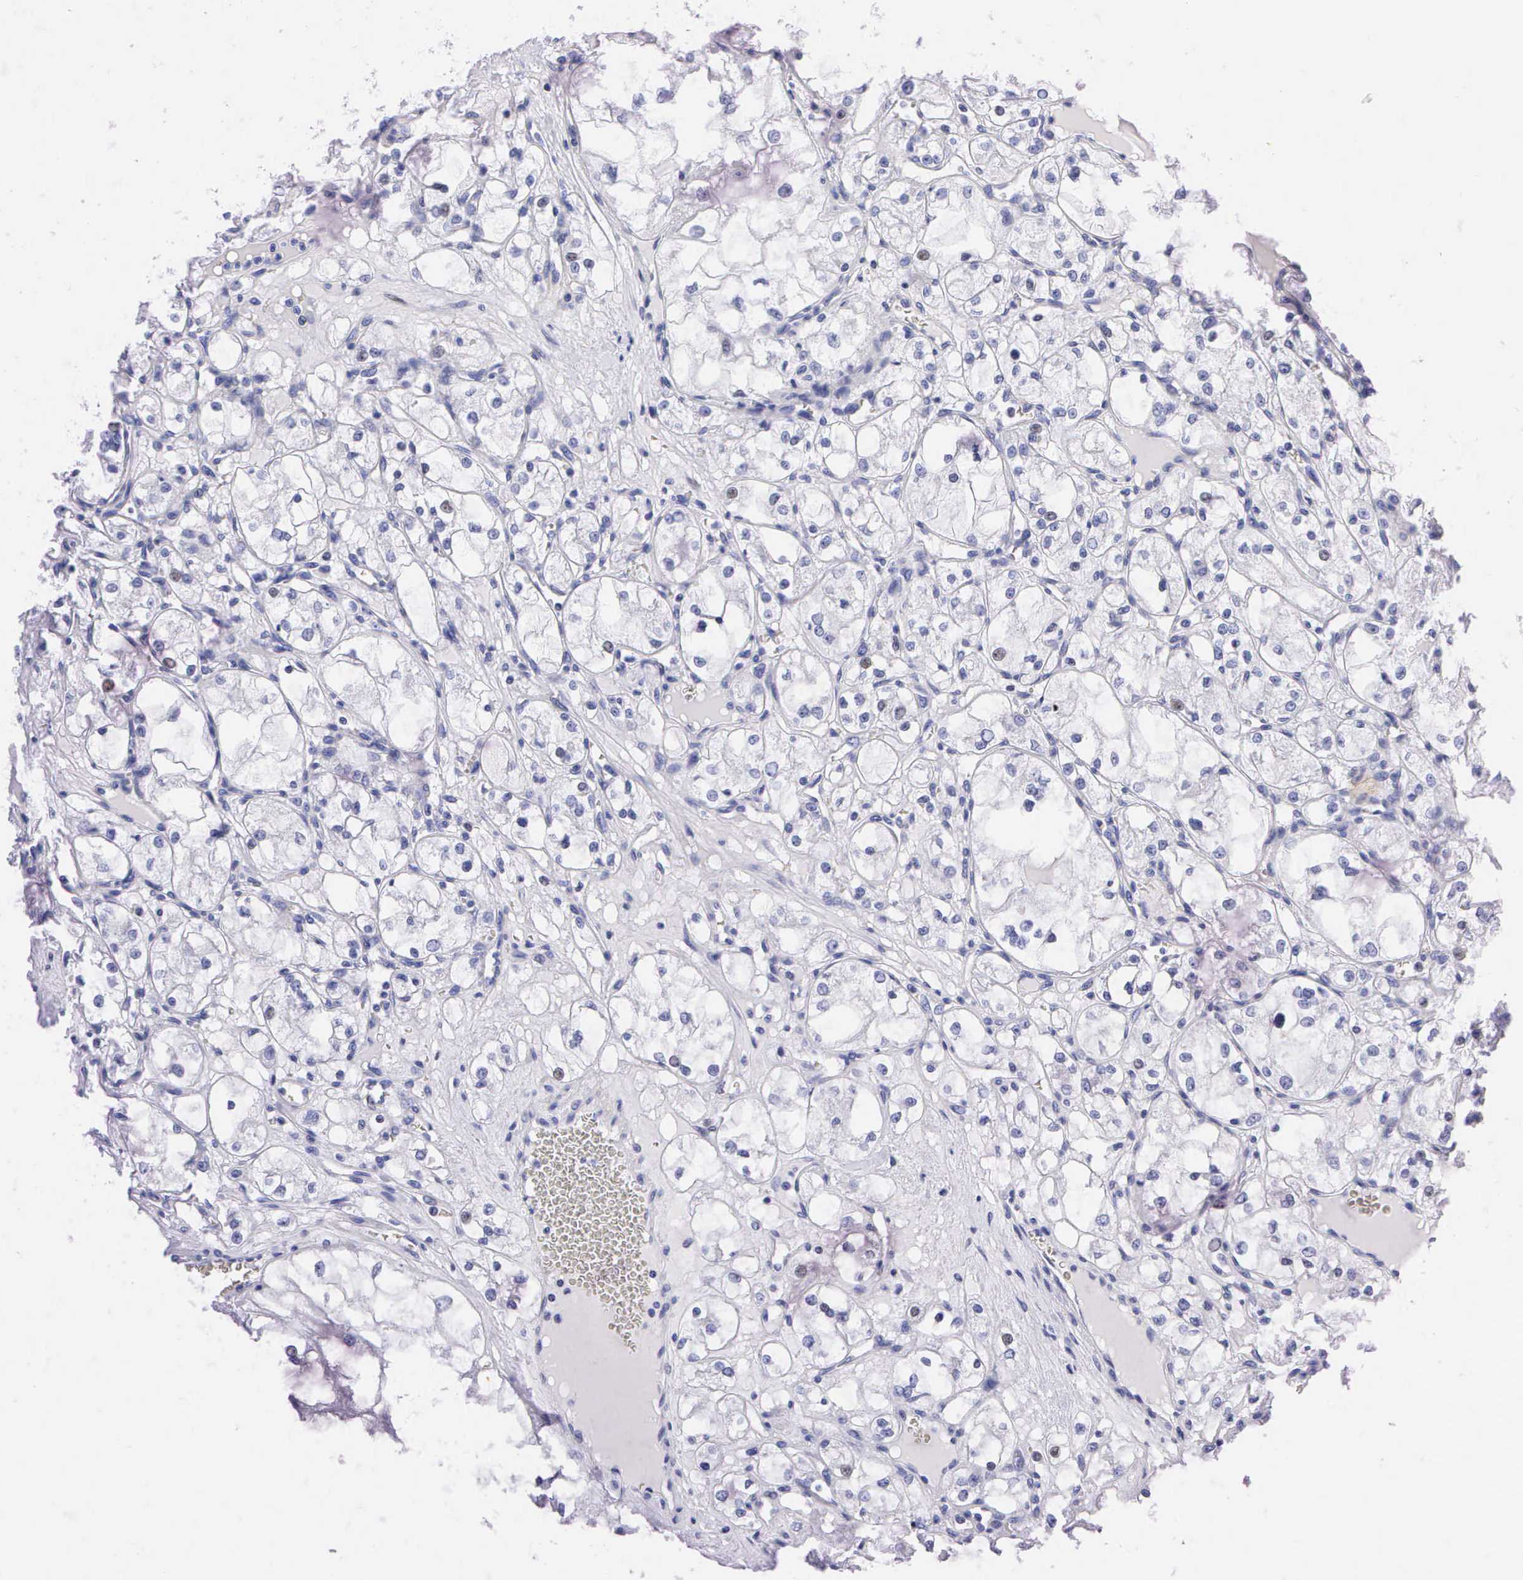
{"staining": {"intensity": "negative", "quantity": "none", "location": "none"}, "tissue": "renal cancer", "cell_type": "Tumor cells", "image_type": "cancer", "snomed": [{"axis": "morphology", "description": "Adenocarcinoma, NOS"}, {"axis": "topography", "description": "Kidney"}], "caption": "This is an immunohistochemistry image of human renal cancer (adenocarcinoma). There is no positivity in tumor cells.", "gene": "PGR", "patient": {"sex": "male", "age": 61}}